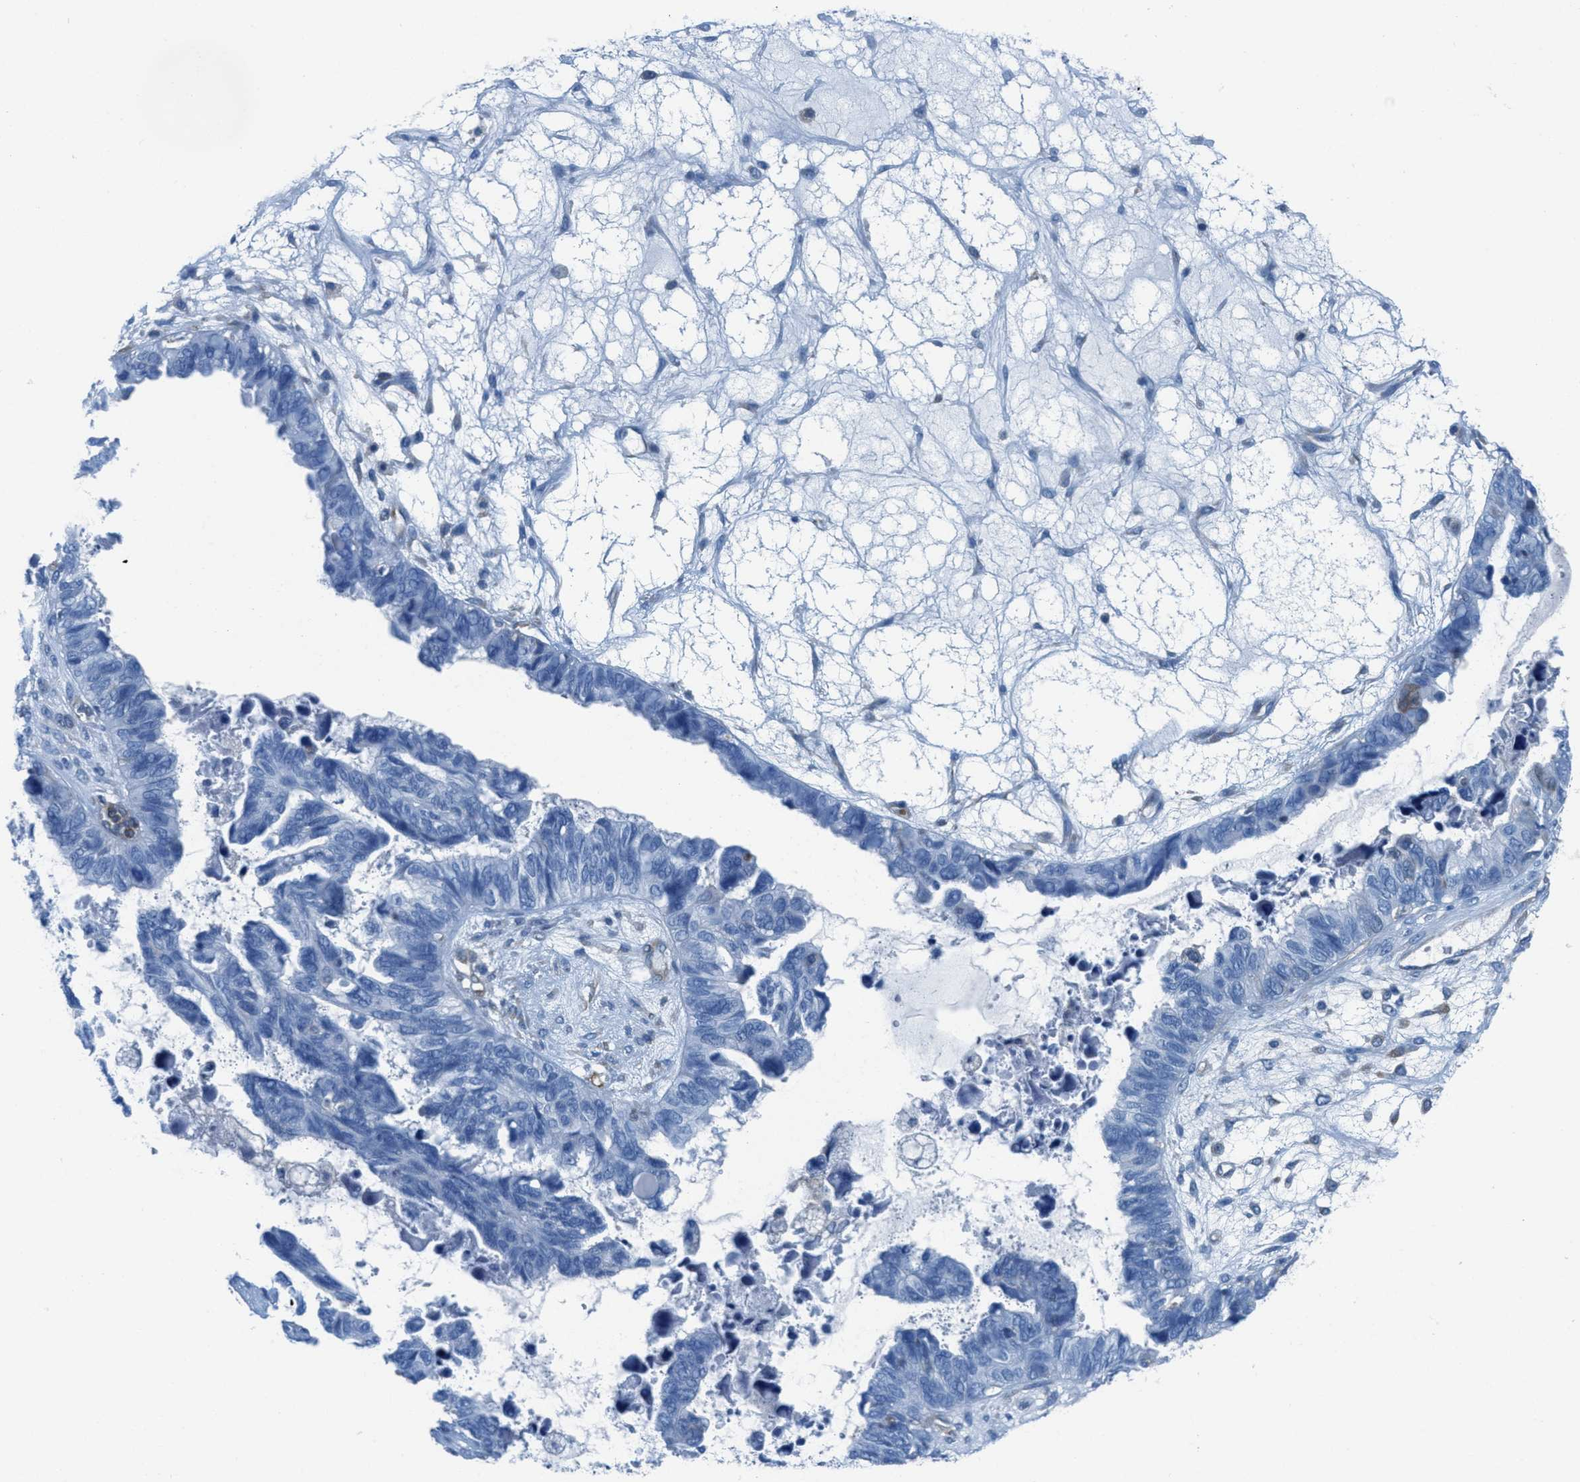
{"staining": {"intensity": "negative", "quantity": "none", "location": "none"}, "tissue": "ovarian cancer", "cell_type": "Tumor cells", "image_type": "cancer", "snomed": [{"axis": "morphology", "description": "Cystadenocarcinoma, serous, NOS"}, {"axis": "topography", "description": "Ovary"}], "caption": "Immunohistochemistry (IHC) histopathology image of human ovarian cancer stained for a protein (brown), which exhibits no positivity in tumor cells.", "gene": "MAPRE2", "patient": {"sex": "female", "age": 79}}